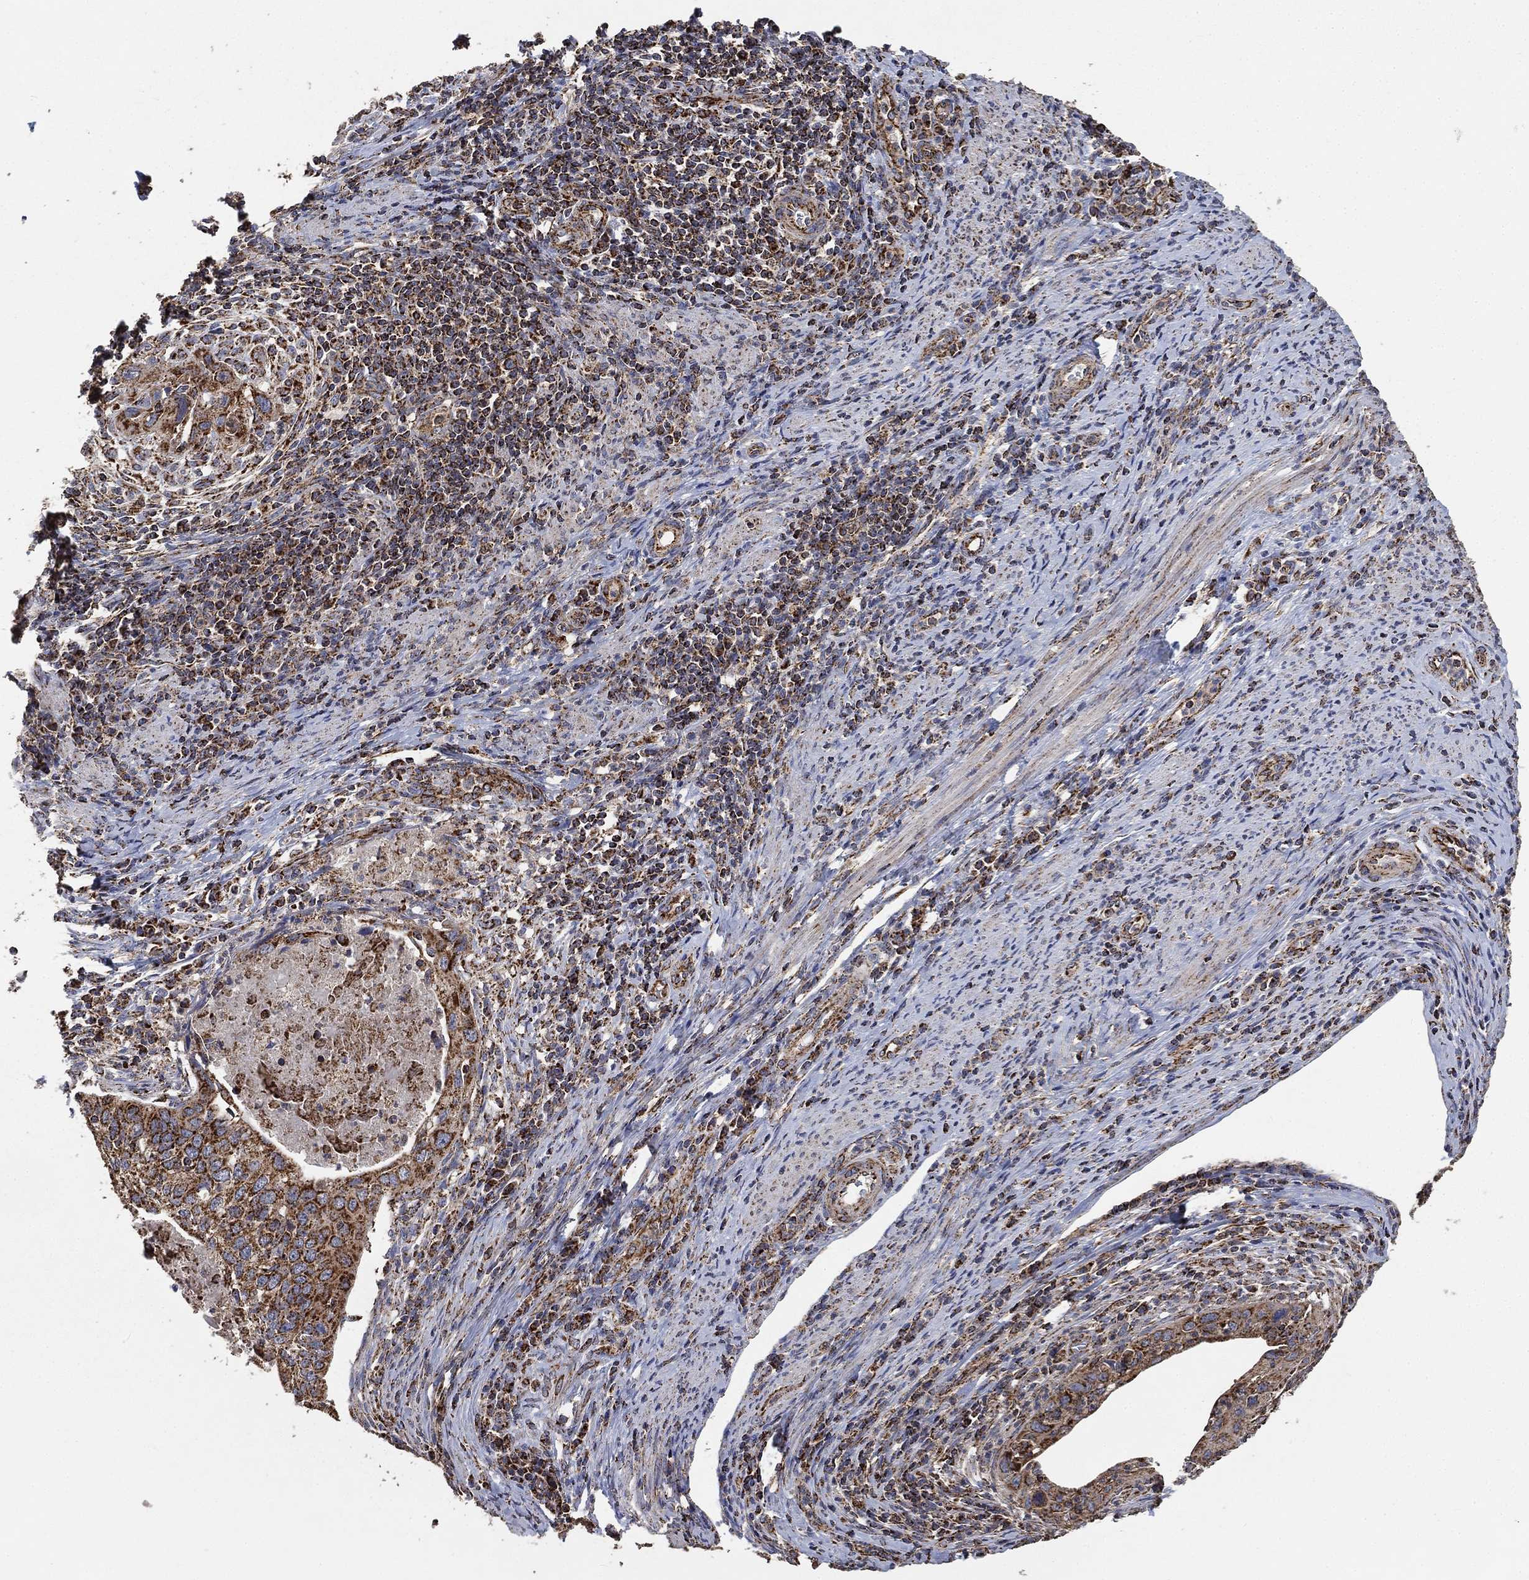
{"staining": {"intensity": "strong", "quantity": ">75%", "location": "cytoplasmic/membranous"}, "tissue": "cervical cancer", "cell_type": "Tumor cells", "image_type": "cancer", "snomed": [{"axis": "morphology", "description": "Squamous cell carcinoma, NOS"}, {"axis": "topography", "description": "Cervix"}], "caption": "Cervical squamous cell carcinoma stained for a protein (brown) displays strong cytoplasmic/membranous positive staining in approximately >75% of tumor cells.", "gene": "SLC38A7", "patient": {"sex": "female", "age": 26}}